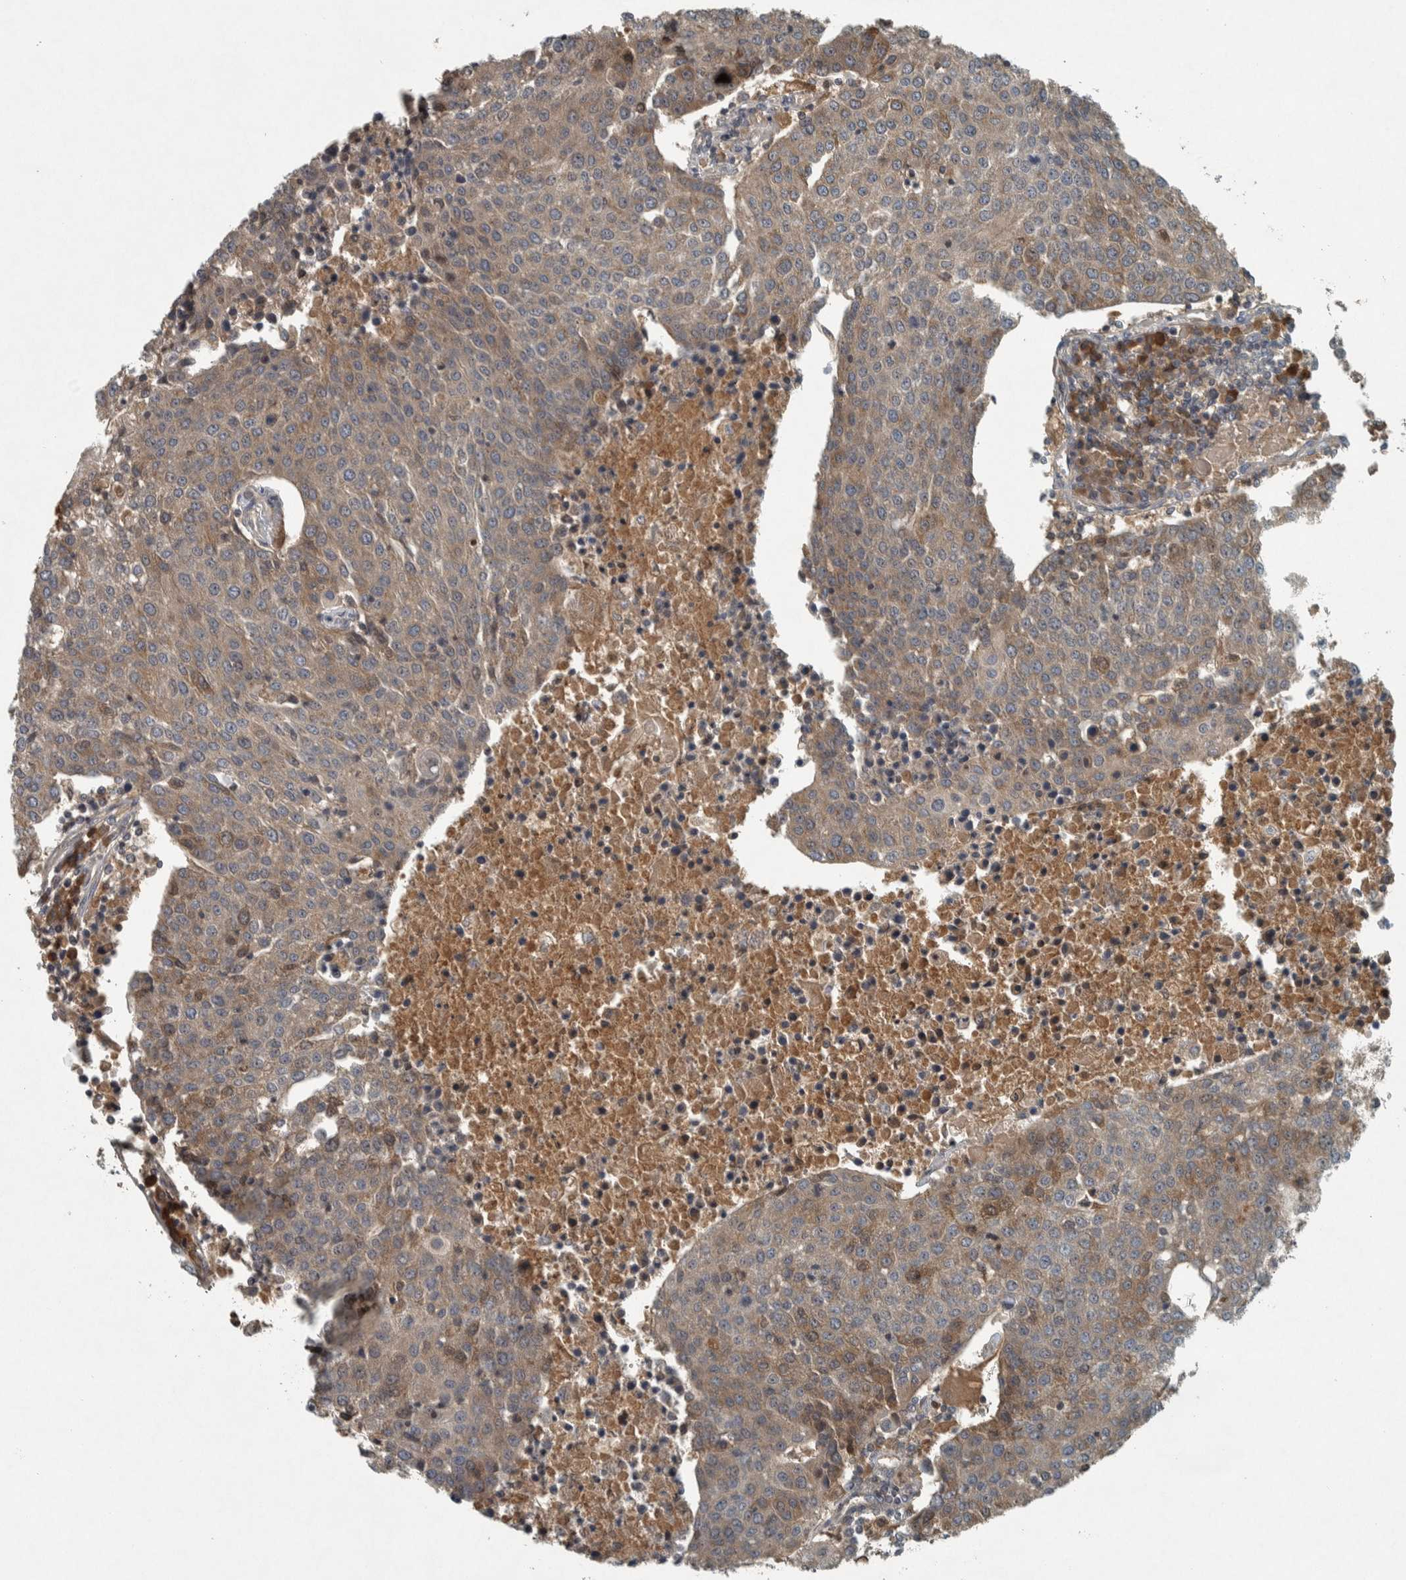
{"staining": {"intensity": "weak", "quantity": ">75%", "location": "cytoplasmic/membranous"}, "tissue": "urothelial cancer", "cell_type": "Tumor cells", "image_type": "cancer", "snomed": [{"axis": "morphology", "description": "Urothelial carcinoma, High grade"}, {"axis": "topography", "description": "Urinary bladder"}], "caption": "Urothelial carcinoma (high-grade) stained with a protein marker shows weak staining in tumor cells.", "gene": "CLCN2", "patient": {"sex": "female", "age": 85}}